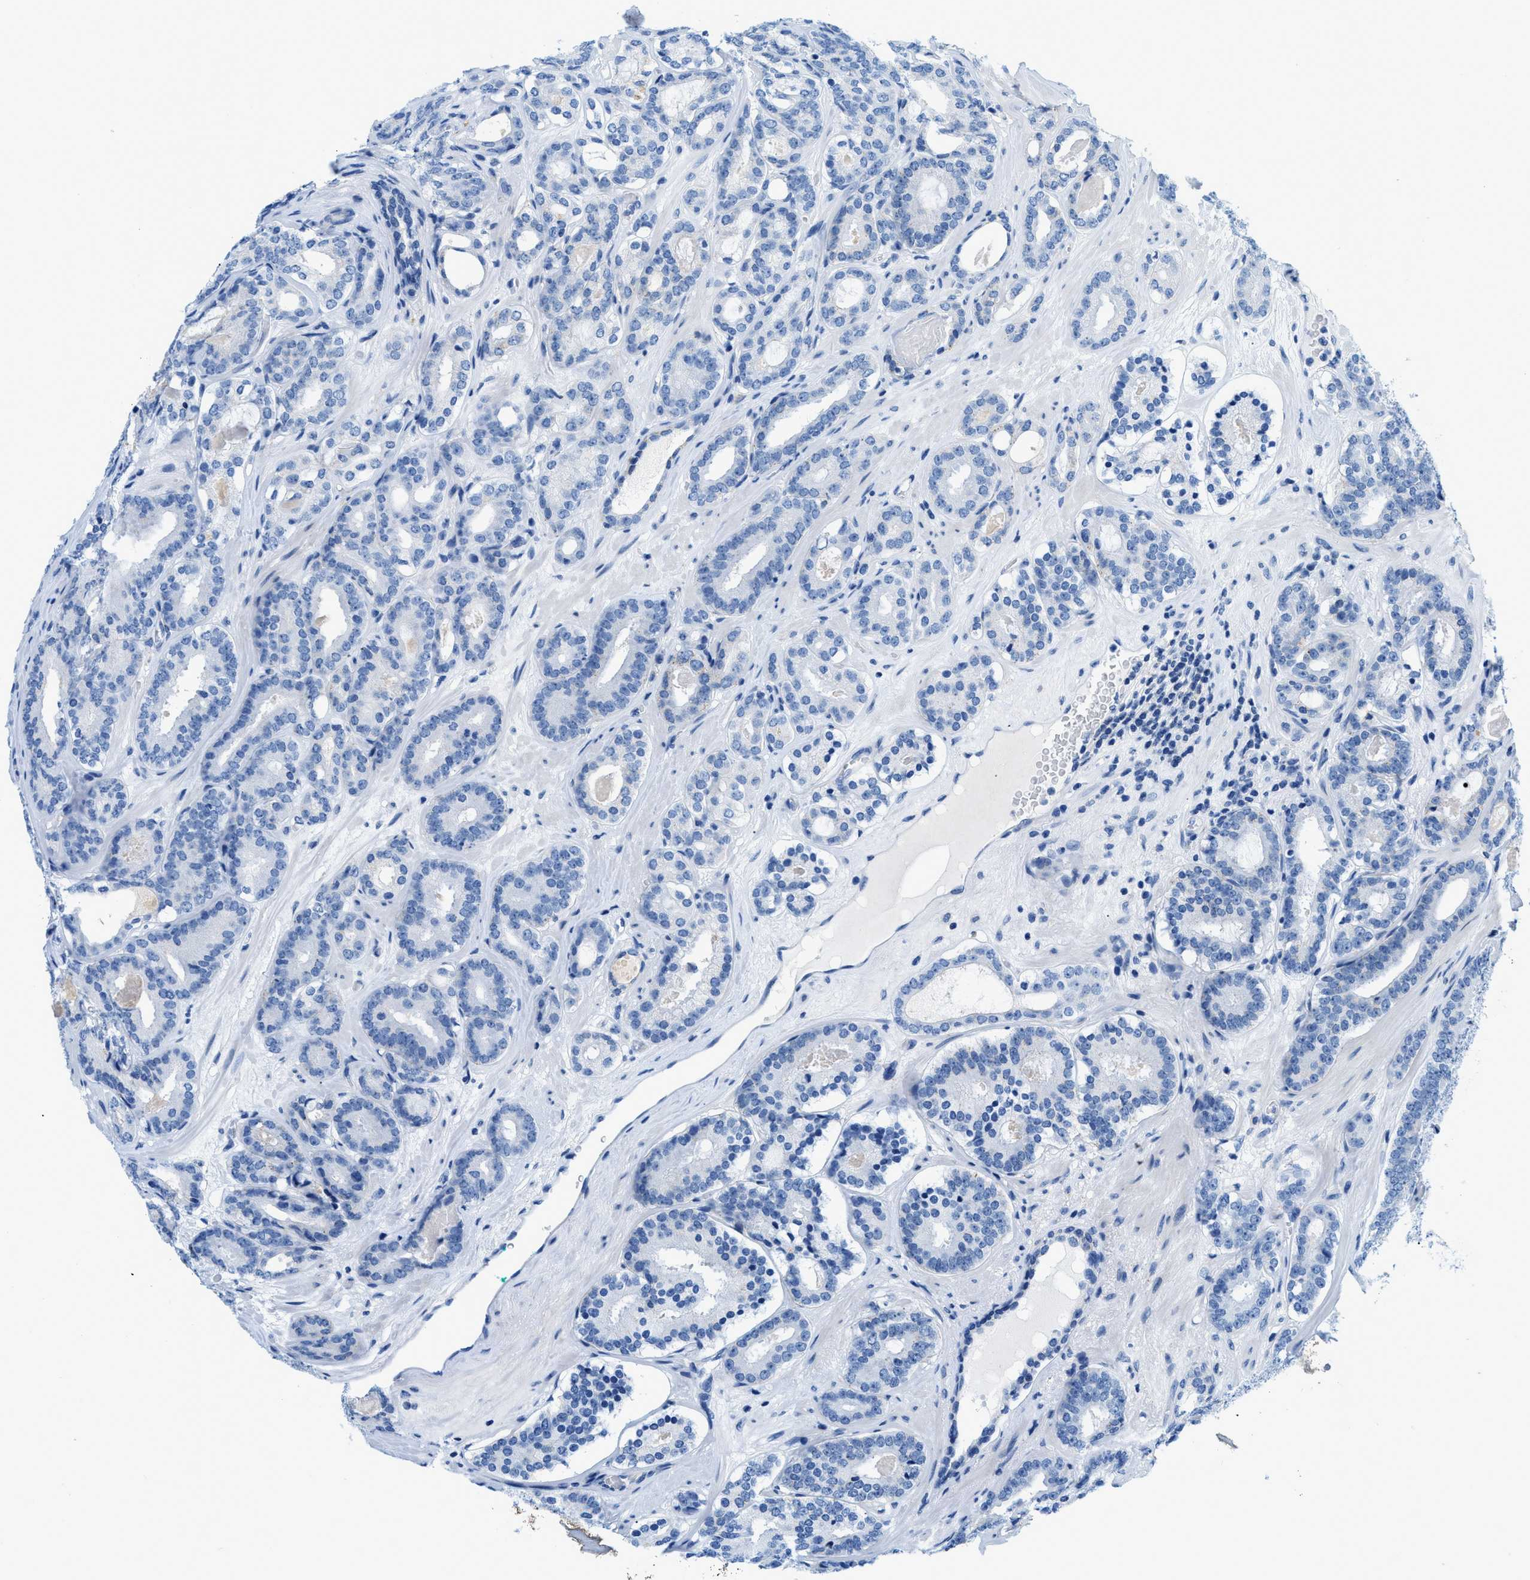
{"staining": {"intensity": "negative", "quantity": "none", "location": "none"}, "tissue": "prostate cancer", "cell_type": "Tumor cells", "image_type": "cancer", "snomed": [{"axis": "morphology", "description": "Adenocarcinoma, High grade"}, {"axis": "topography", "description": "Prostate"}], "caption": "A photomicrograph of prostate cancer stained for a protein displays no brown staining in tumor cells. The staining is performed using DAB (3,3'-diaminobenzidine) brown chromogen with nuclei counter-stained in using hematoxylin.", "gene": "FDCSP", "patient": {"sex": "male", "age": 60}}